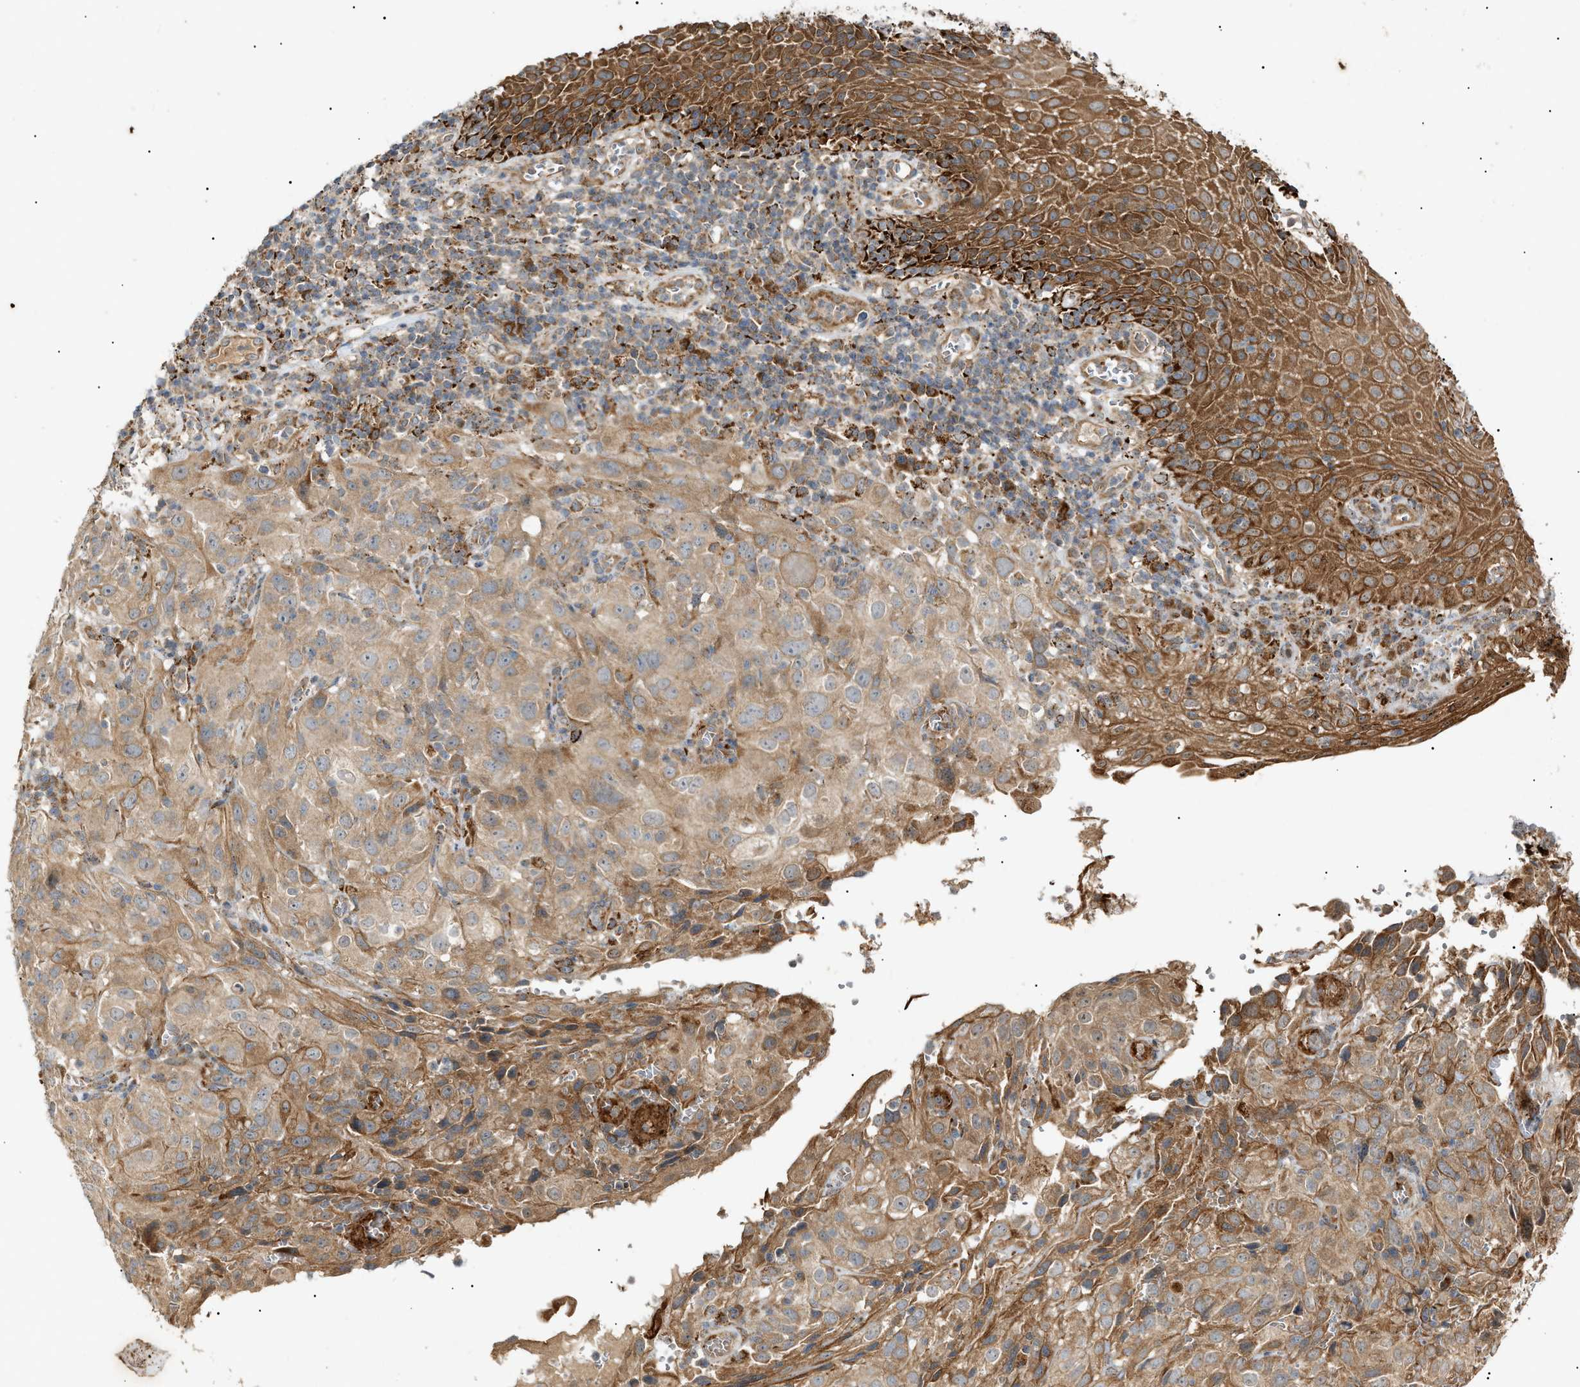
{"staining": {"intensity": "moderate", "quantity": ">75%", "location": "cytoplasmic/membranous"}, "tissue": "cervical cancer", "cell_type": "Tumor cells", "image_type": "cancer", "snomed": [{"axis": "morphology", "description": "Squamous cell carcinoma, NOS"}, {"axis": "topography", "description": "Cervix"}], "caption": "Squamous cell carcinoma (cervical) stained for a protein shows moderate cytoplasmic/membranous positivity in tumor cells. (DAB (3,3'-diaminobenzidine) = brown stain, brightfield microscopy at high magnification).", "gene": "MTCH1", "patient": {"sex": "female", "age": 32}}